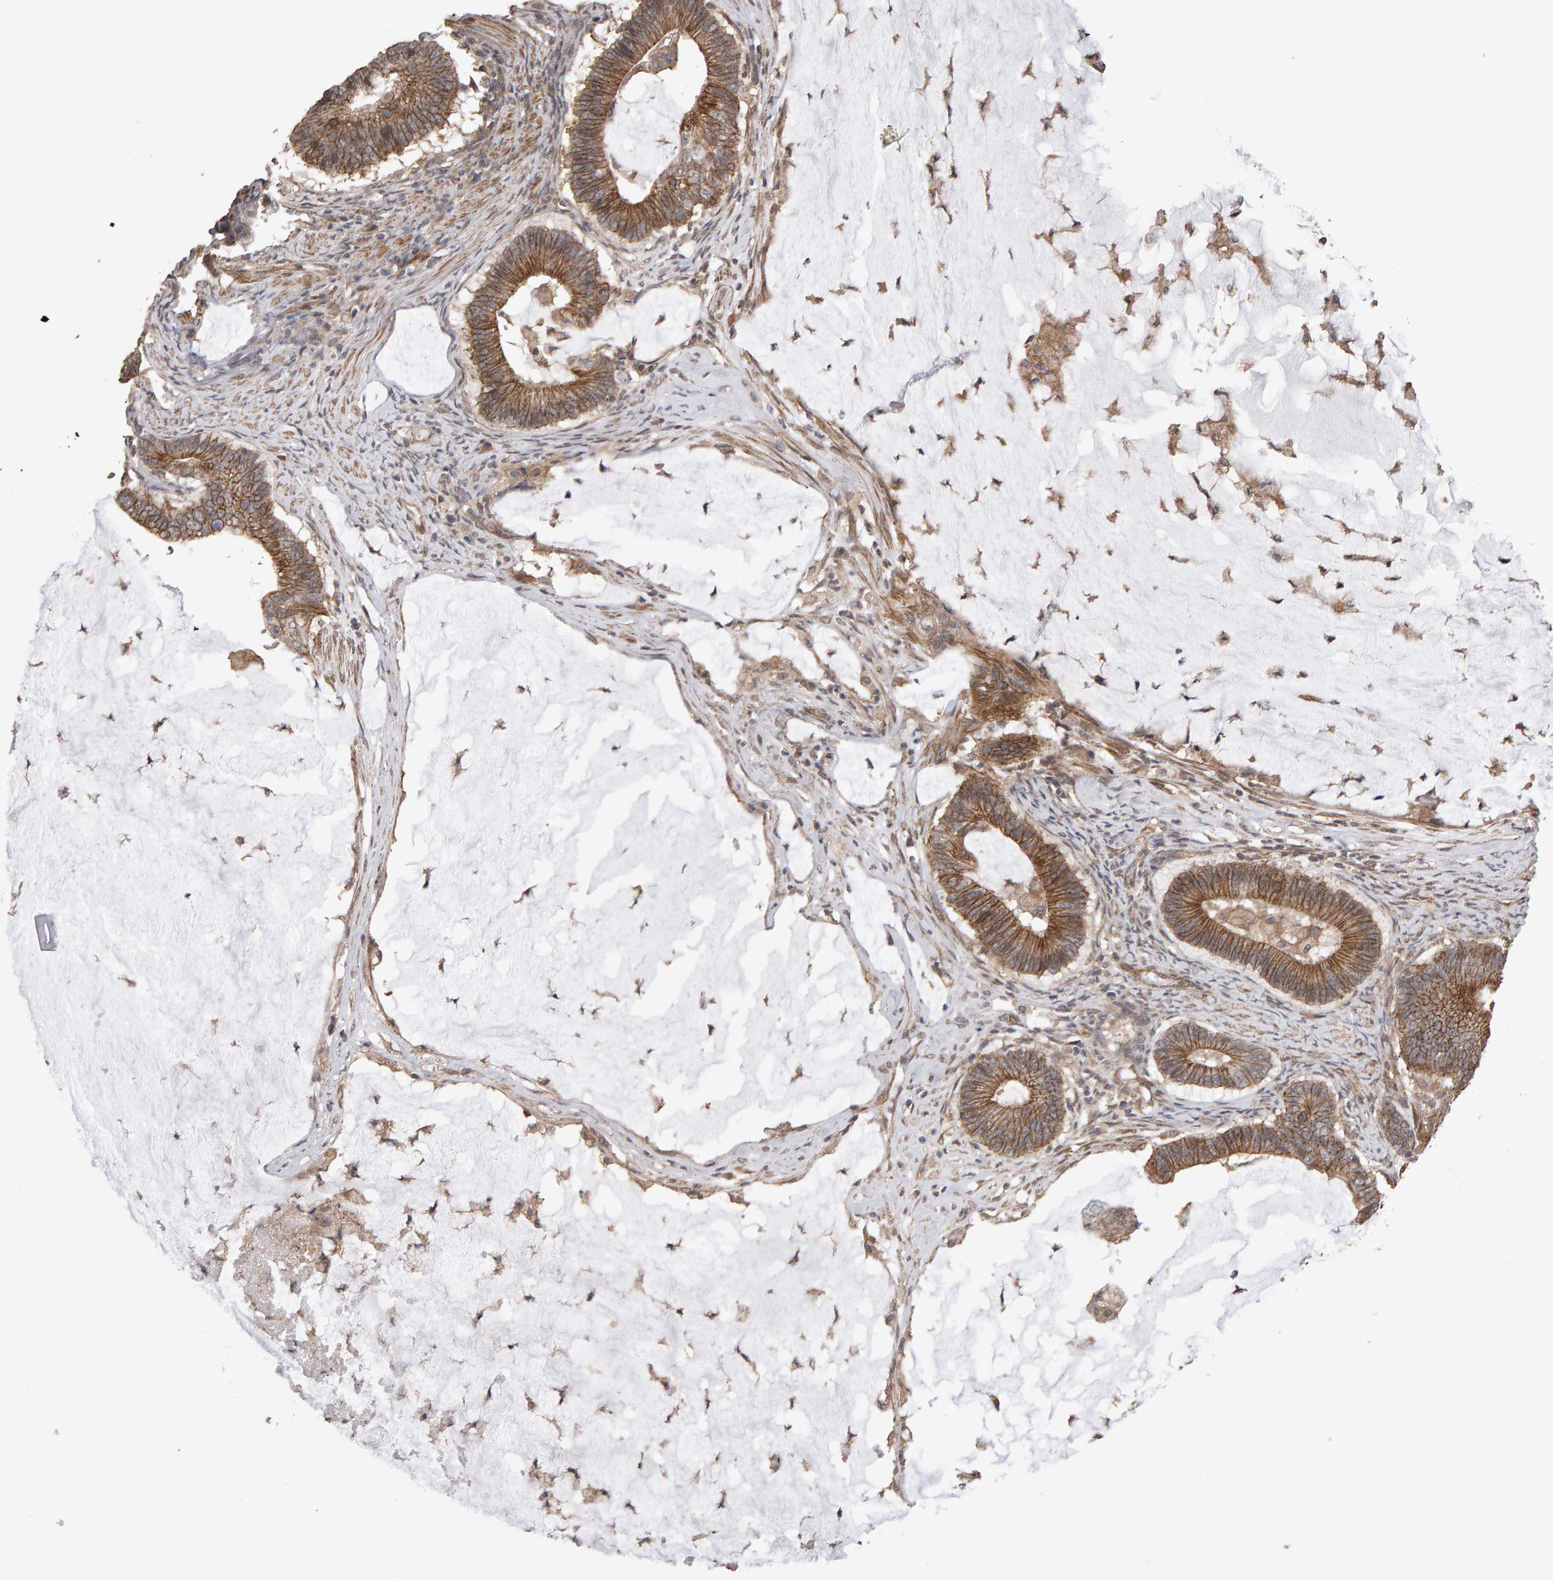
{"staining": {"intensity": "moderate", "quantity": "25%-75%", "location": "cytoplasmic/membranous"}, "tissue": "ovarian cancer", "cell_type": "Tumor cells", "image_type": "cancer", "snomed": [{"axis": "morphology", "description": "Cystadenocarcinoma, mucinous, NOS"}, {"axis": "topography", "description": "Ovary"}], "caption": "IHC image of neoplastic tissue: human ovarian cancer (mucinous cystadenocarcinoma) stained using IHC shows medium levels of moderate protein expression localized specifically in the cytoplasmic/membranous of tumor cells, appearing as a cytoplasmic/membranous brown color.", "gene": "SCRIB", "patient": {"sex": "female", "age": 61}}